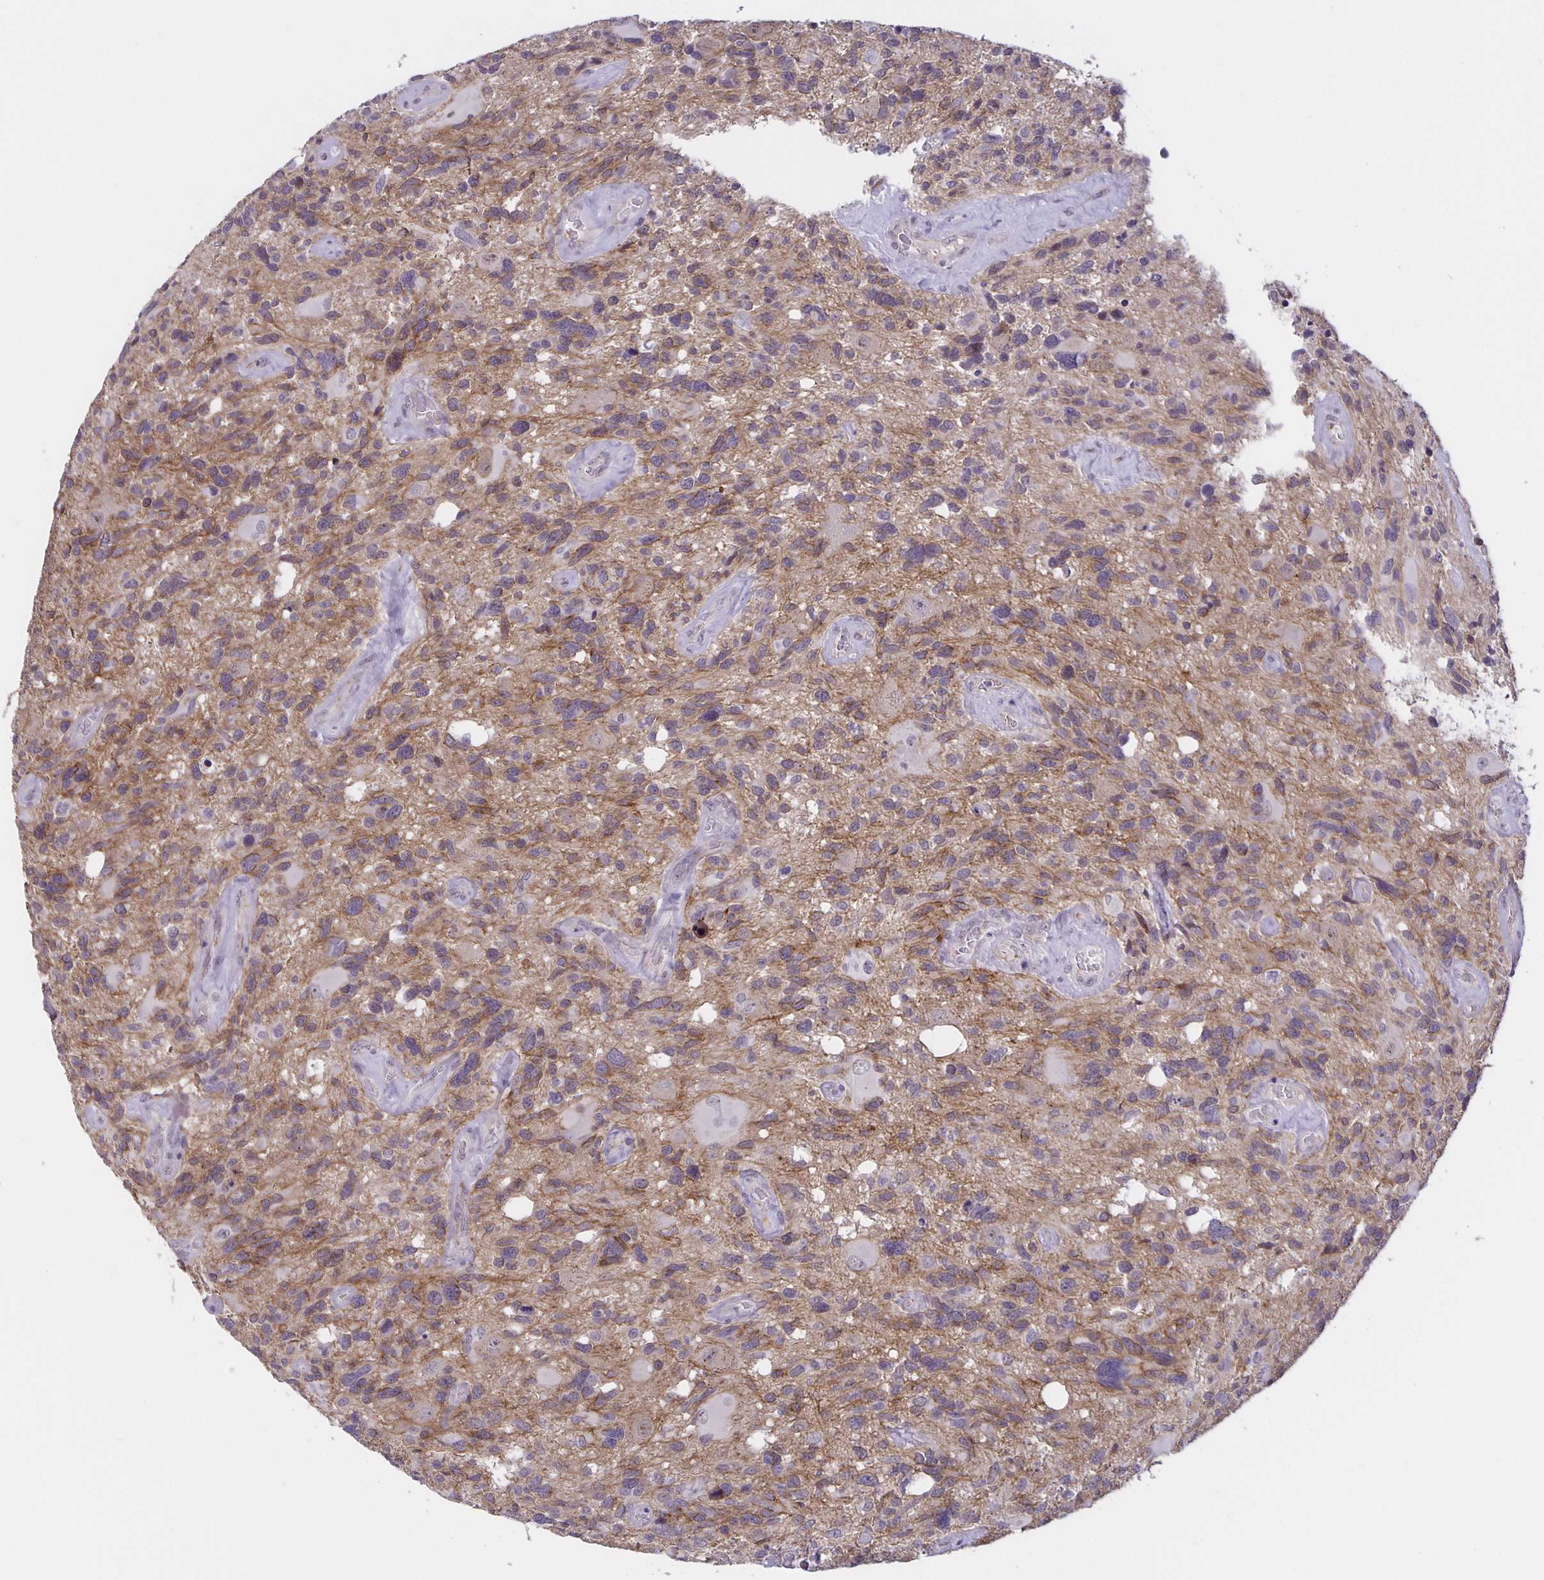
{"staining": {"intensity": "weak", "quantity": "<25%", "location": "cytoplasmic/membranous"}, "tissue": "glioma", "cell_type": "Tumor cells", "image_type": "cancer", "snomed": [{"axis": "morphology", "description": "Glioma, malignant, High grade"}, {"axis": "topography", "description": "Brain"}], "caption": "The micrograph demonstrates no significant staining in tumor cells of malignant glioma (high-grade).", "gene": "ARVCF", "patient": {"sex": "male", "age": 49}}